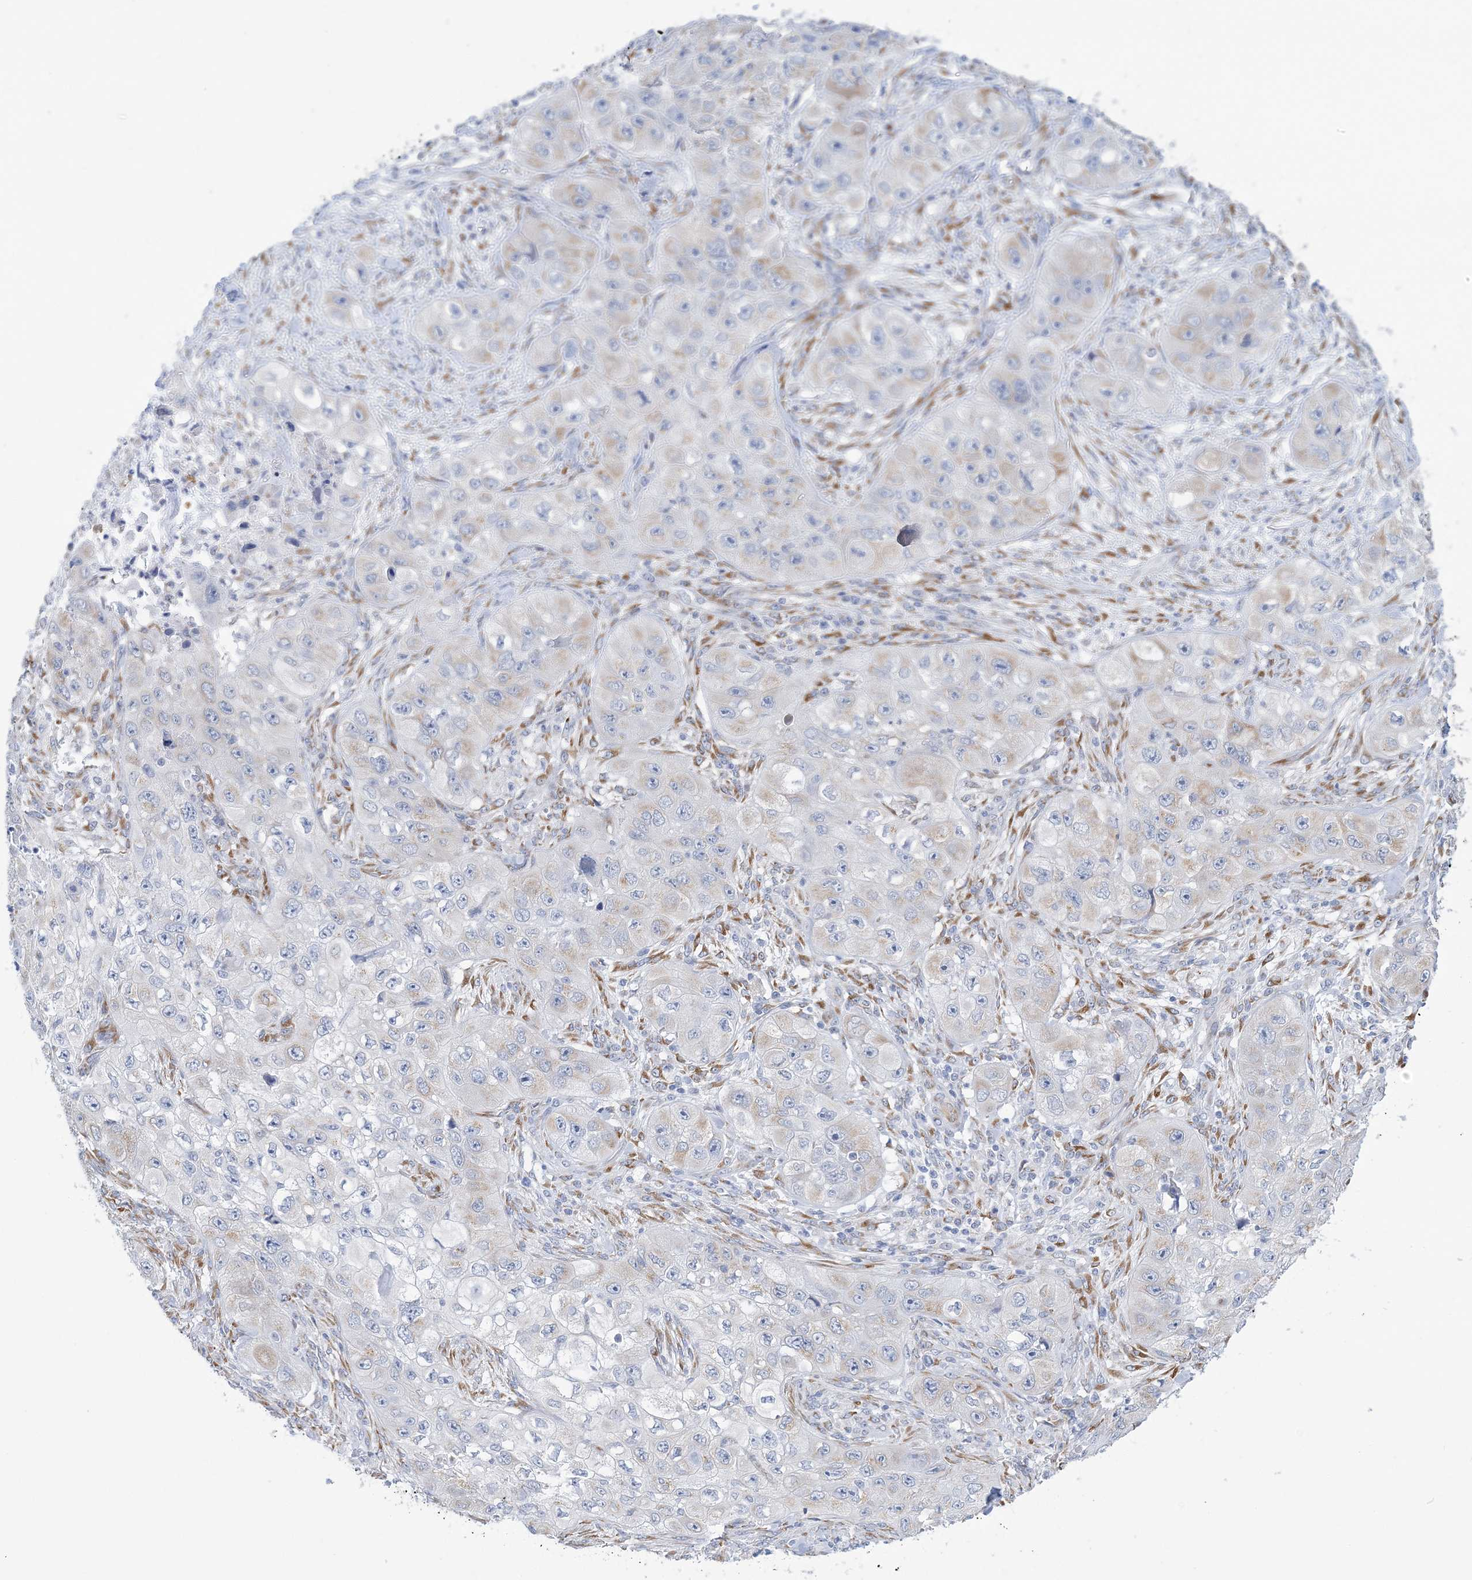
{"staining": {"intensity": "weak", "quantity": "<25%", "location": "cytoplasmic/membranous"}, "tissue": "skin cancer", "cell_type": "Tumor cells", "image_type": "cancer", "snomed": [{"axis": "morphology", "description": "Squamous cell carcinoma, NOS"}, {"axis": "topography", "description": "Skin"}, {"axis": "topography", "description": "Subcutis"}], "caption": "Immunohistochemical staining of skin cancer (squamous cell carcinoma) shows no significant positivity in tumor cells.", "gene": "PLEKHG4B", "patient": {"sex": "male", "age": 73}}